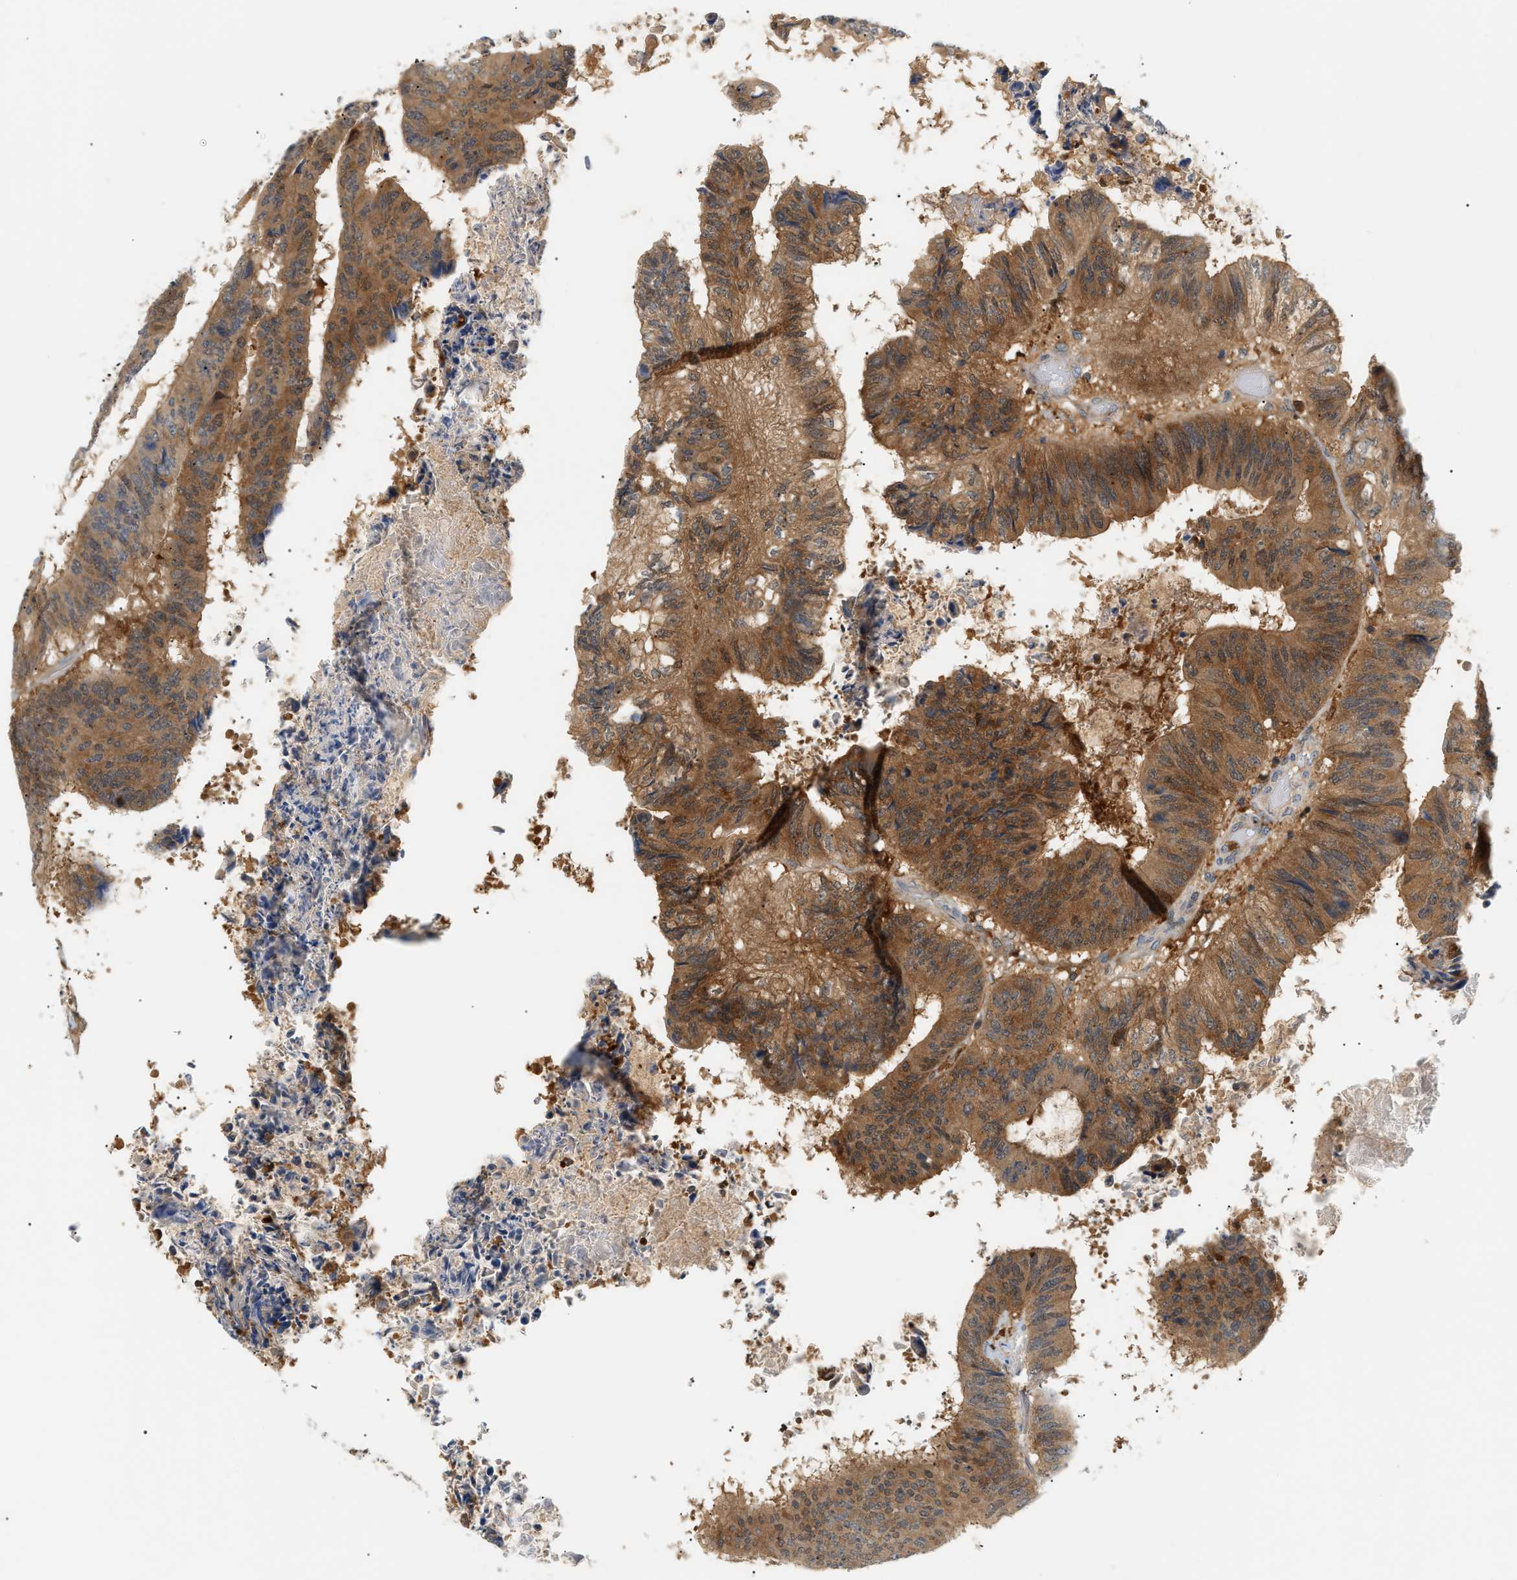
{"staining": {"intensity": "moderate", "quantity": ">75%", "location": "cytoplasmic/membranous,nuclear"}, "tissue": "colorectal cancer", "cell_type": "Tumor cells", "image_type": "cancer", "snomed": [{"axis": "morphology", "description": "Adenocarcinoma, NOS"}, {"axis": "topography", "description": "Rectum"}], "caption": "Immunohistochemical staining of adenocarcinoma (colorectal) exhibits medium levels of moderate cytoplasmic/membranous and nuclear positivity in about >75% of tumor cells. The staining is performed using DAB (3,3'-diaminobenzidine) brown chromogen to label protein expression. The nuclei are counter-stained blue using hematoxylin.", "gene": "PYCARD", "patient": {"sex": "male", "age": 72}}